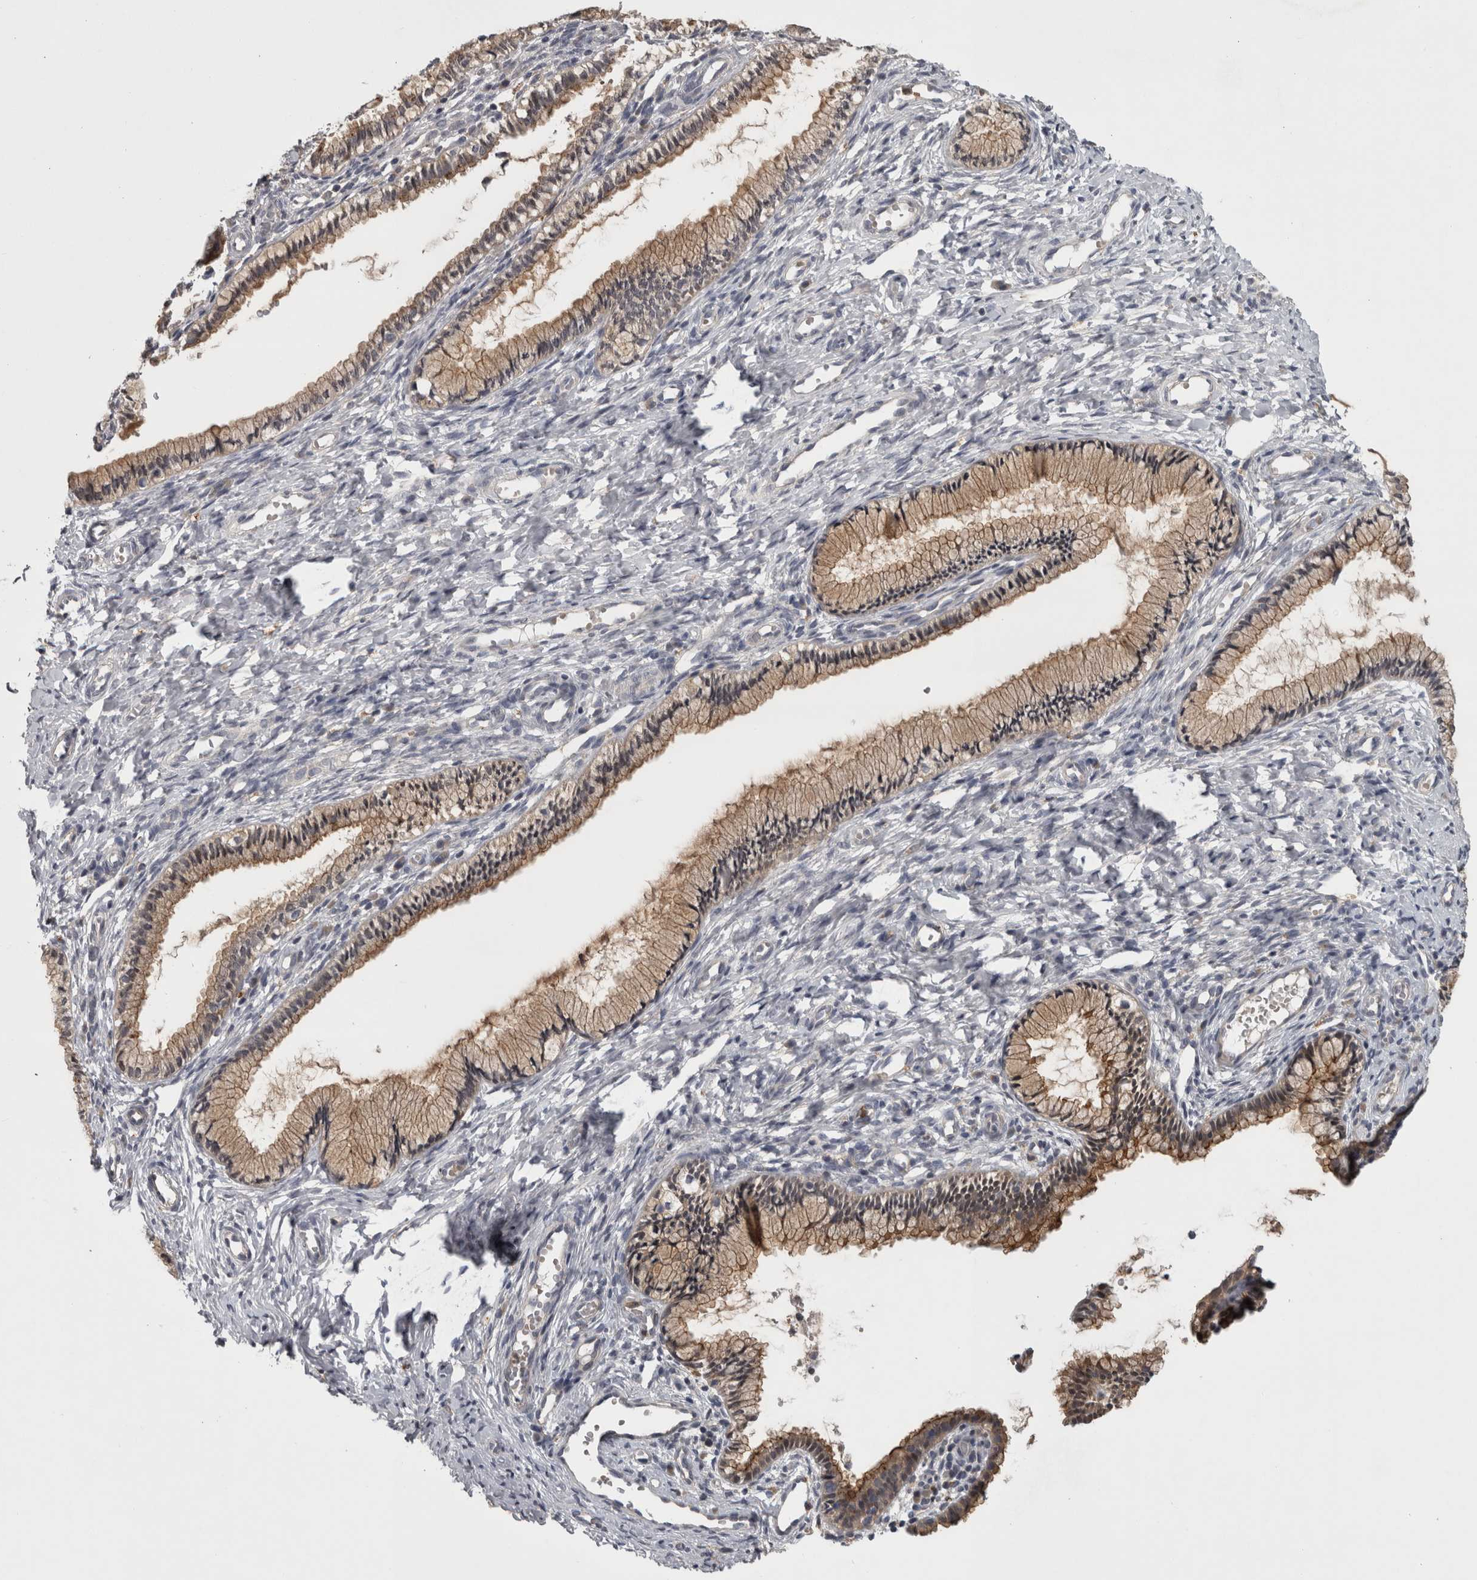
{"staining": {"intensity": "weak", "quantity": ">75%", "location": "cytoplasmic/membranous"}, "tissue": "cervix", "cell_type": "Glandular cells", "image_type": "normal", "snomed": [{"axis": "morphology", "description": "Normal tissue, NOS"}, {"axis": "topography", "description": "Cervix"}], "caption": "There is low levels of weak cytoplasmic/membranous staining in glandular cells of benign cervix, as demonstrated by immunohistochemical staining (brown color).", "gene": "PRKCI", "patient": {"sex": "female", "age": 27}}